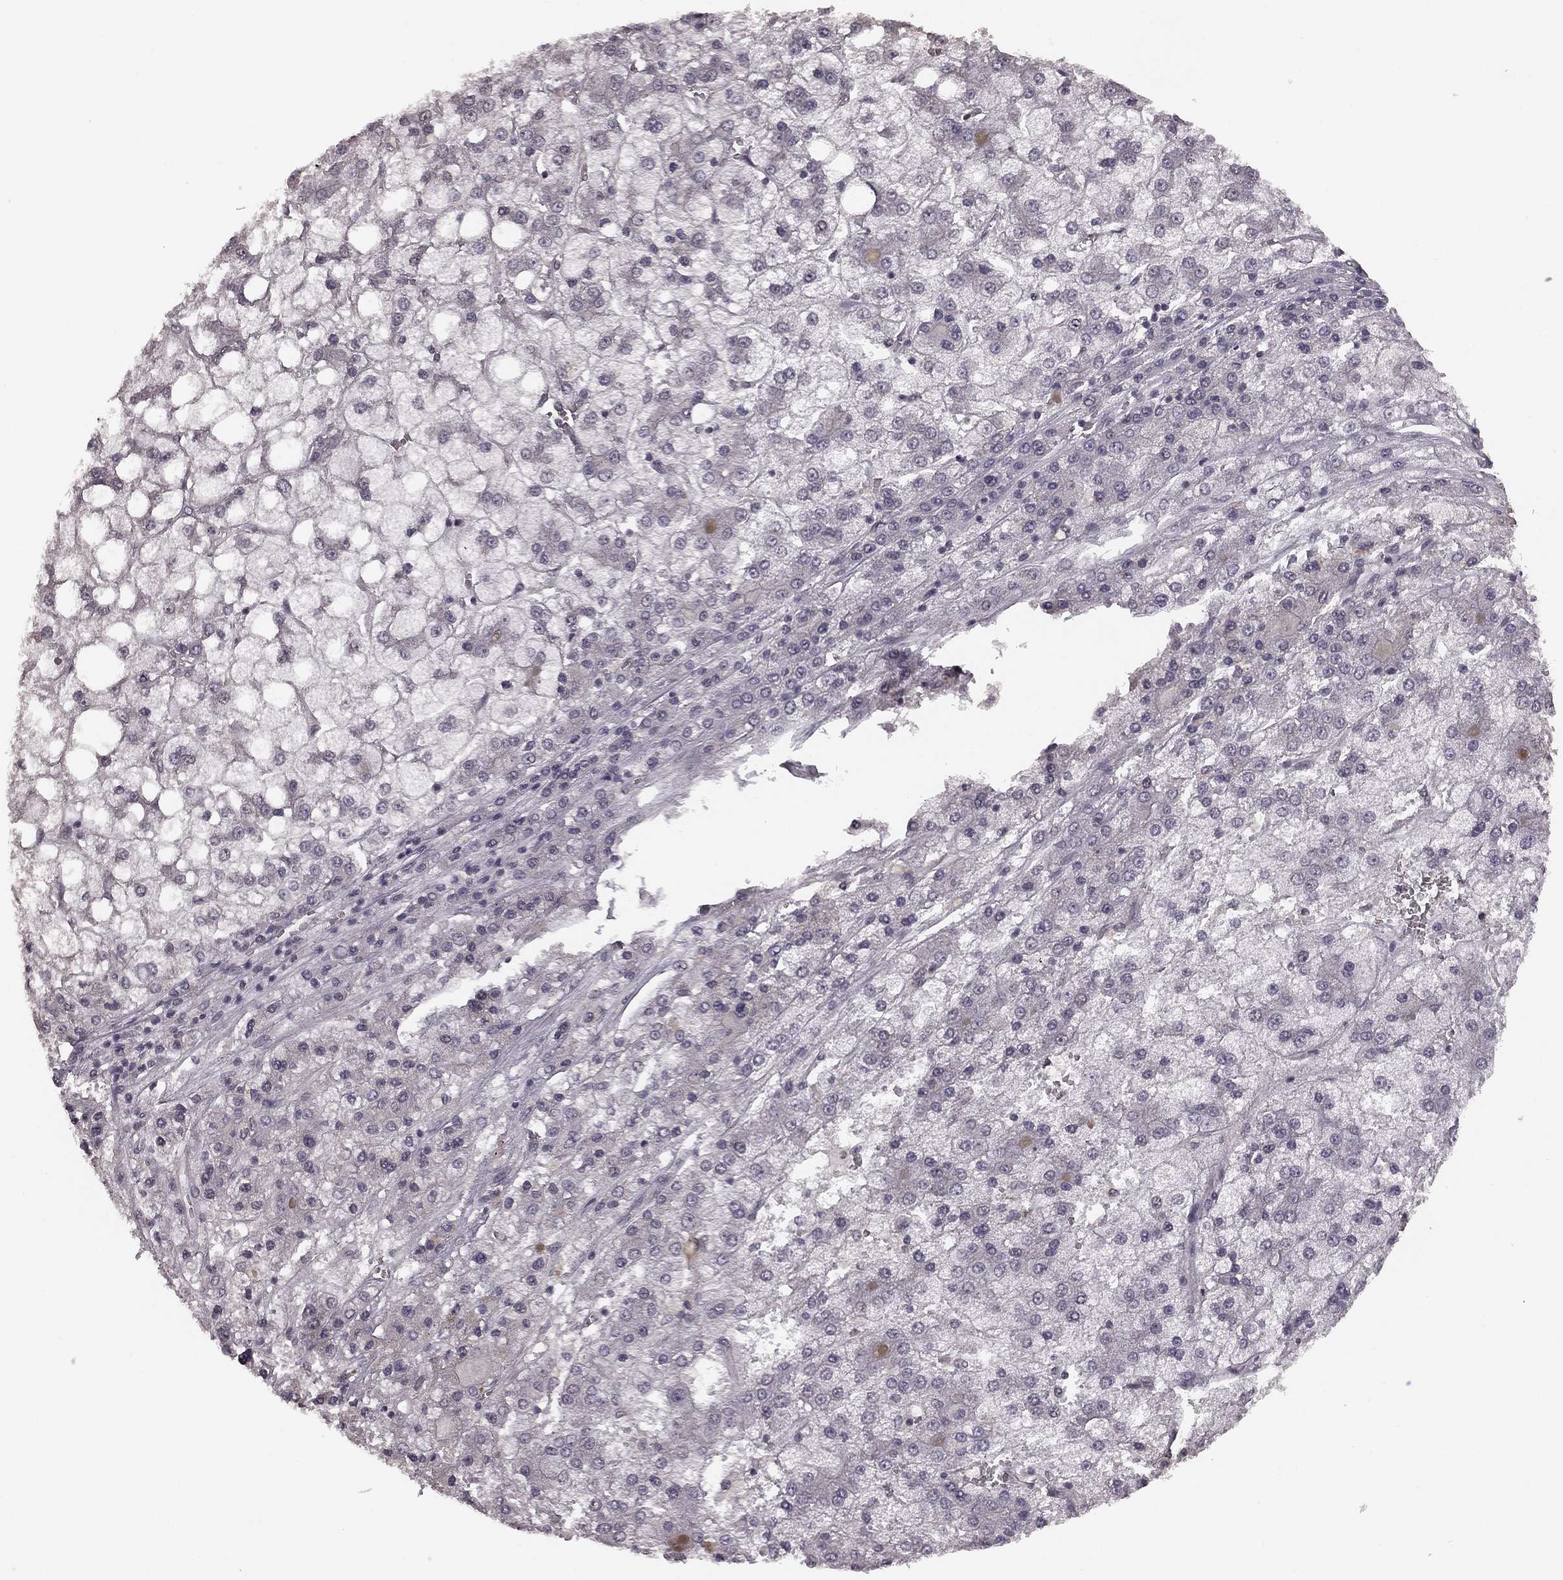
{"staining": {"intensity": "negative", "quantity": "none", "location": "none"}, "tissue": "liver cancer", "cell_type": "Tumor cells", "image_type": "cancer", "snomed": [{"axis": "morphology", "description": "Carcinoma, Hepatocellular, NOS"}, {"axis": "topography", "description": "Liver"}], "caption": "High power microscopy image of an immunohistochemistry (IHC) image of hepatocellular carcinoma (liver), revealing no significant positivity in tumor cells.", "gene": "HCN4", "patient": {"sex": "male", "age": 73}}